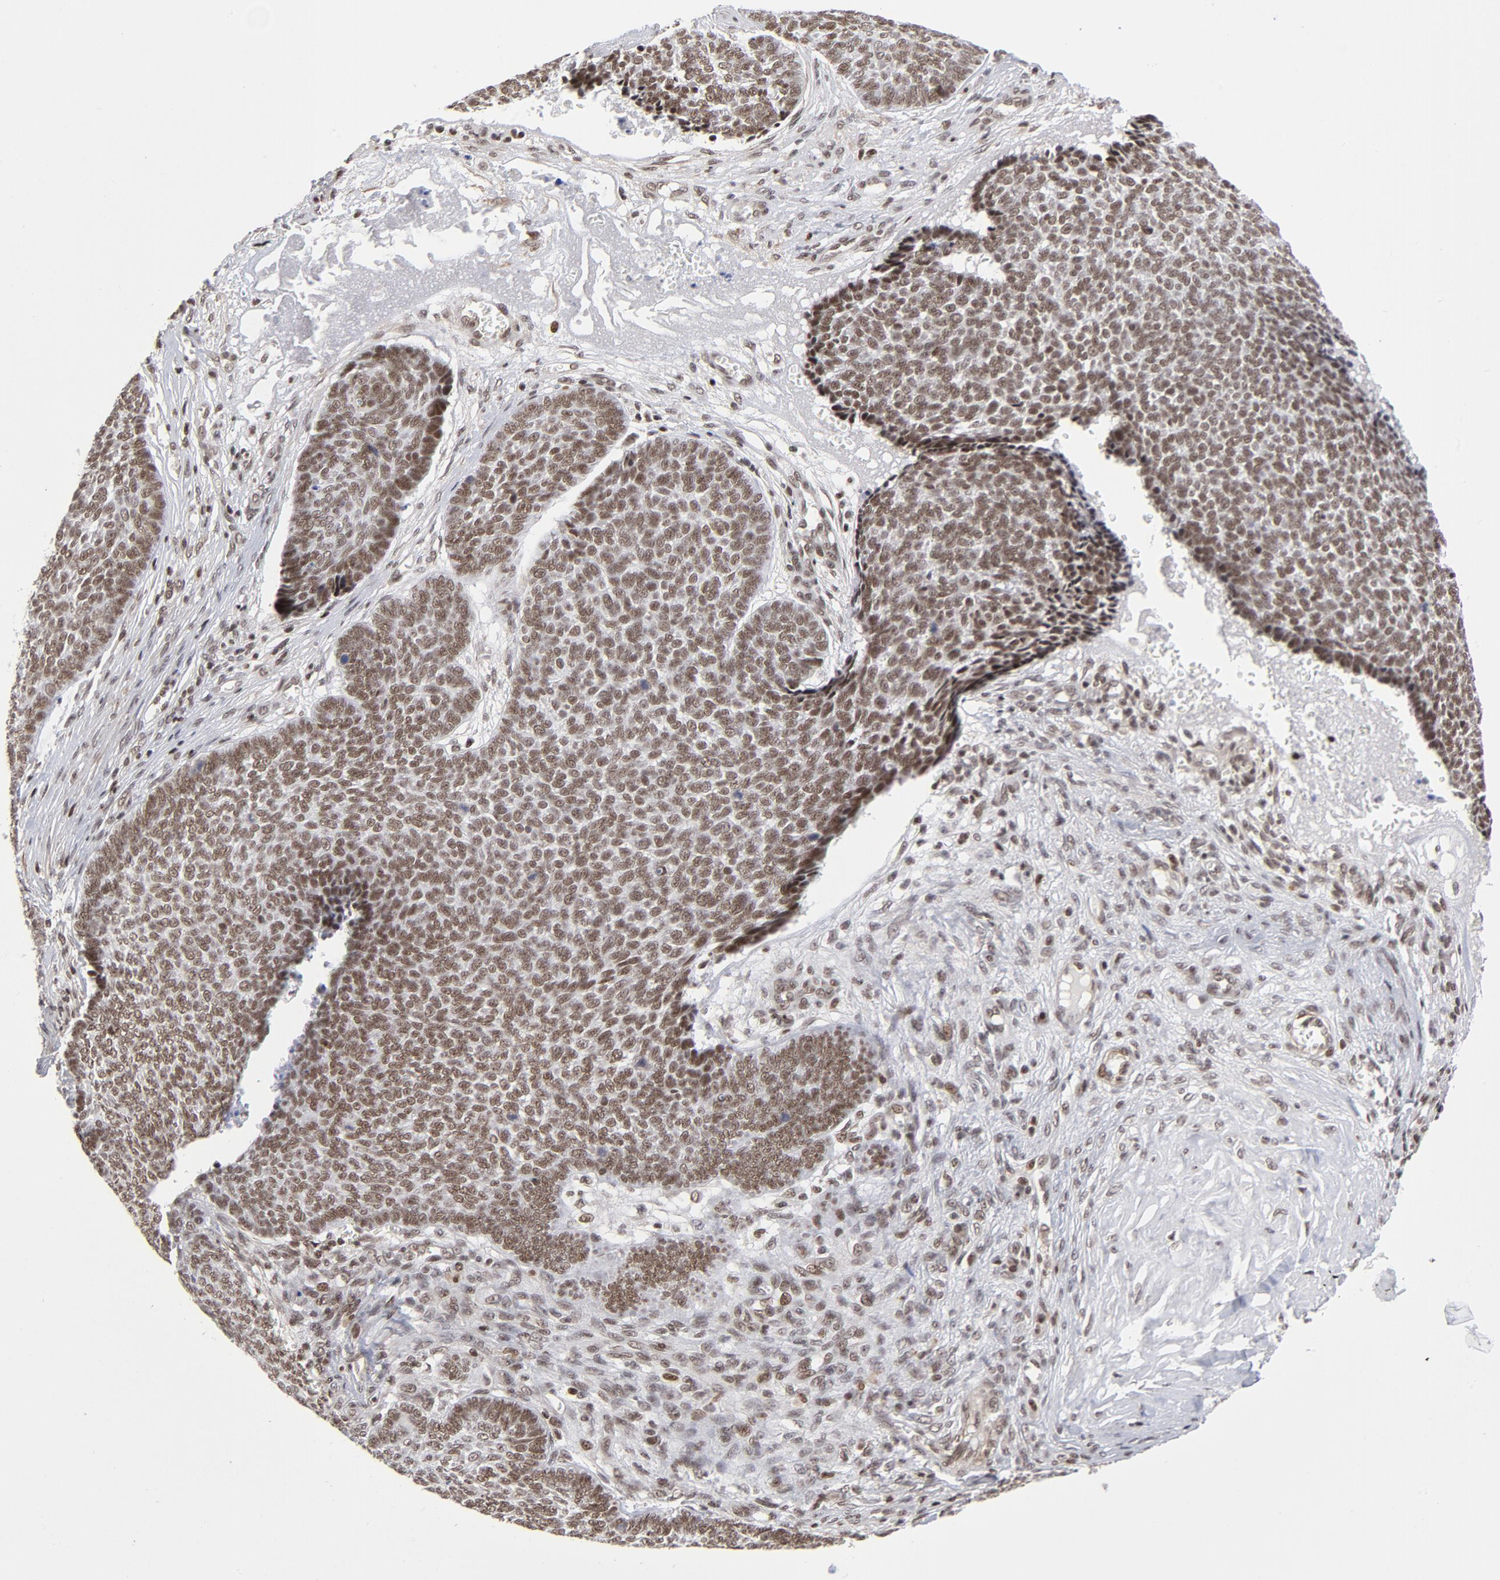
{"staining": {"intensity": "strong", "quantity": ">75%", "location": "nuclear"}, "tissue": "skin cancer", "cell_type": "Tumor cells", "image_type": "cancer", "snomed": [{"axis": "morphology", "description": "Basal cell carcinoma"}, {"axis": "topography", "description": "Skin"}], "caption": "Immunohistochemistry histopathology image of skin basal cell carcinoma stained for a protein (brown), which exhibits high levels of strong nuclear positivity in approximately >75% of tumor cells.", "gene": "CTCF", "patient": {"sex": "male", "age": 84}}